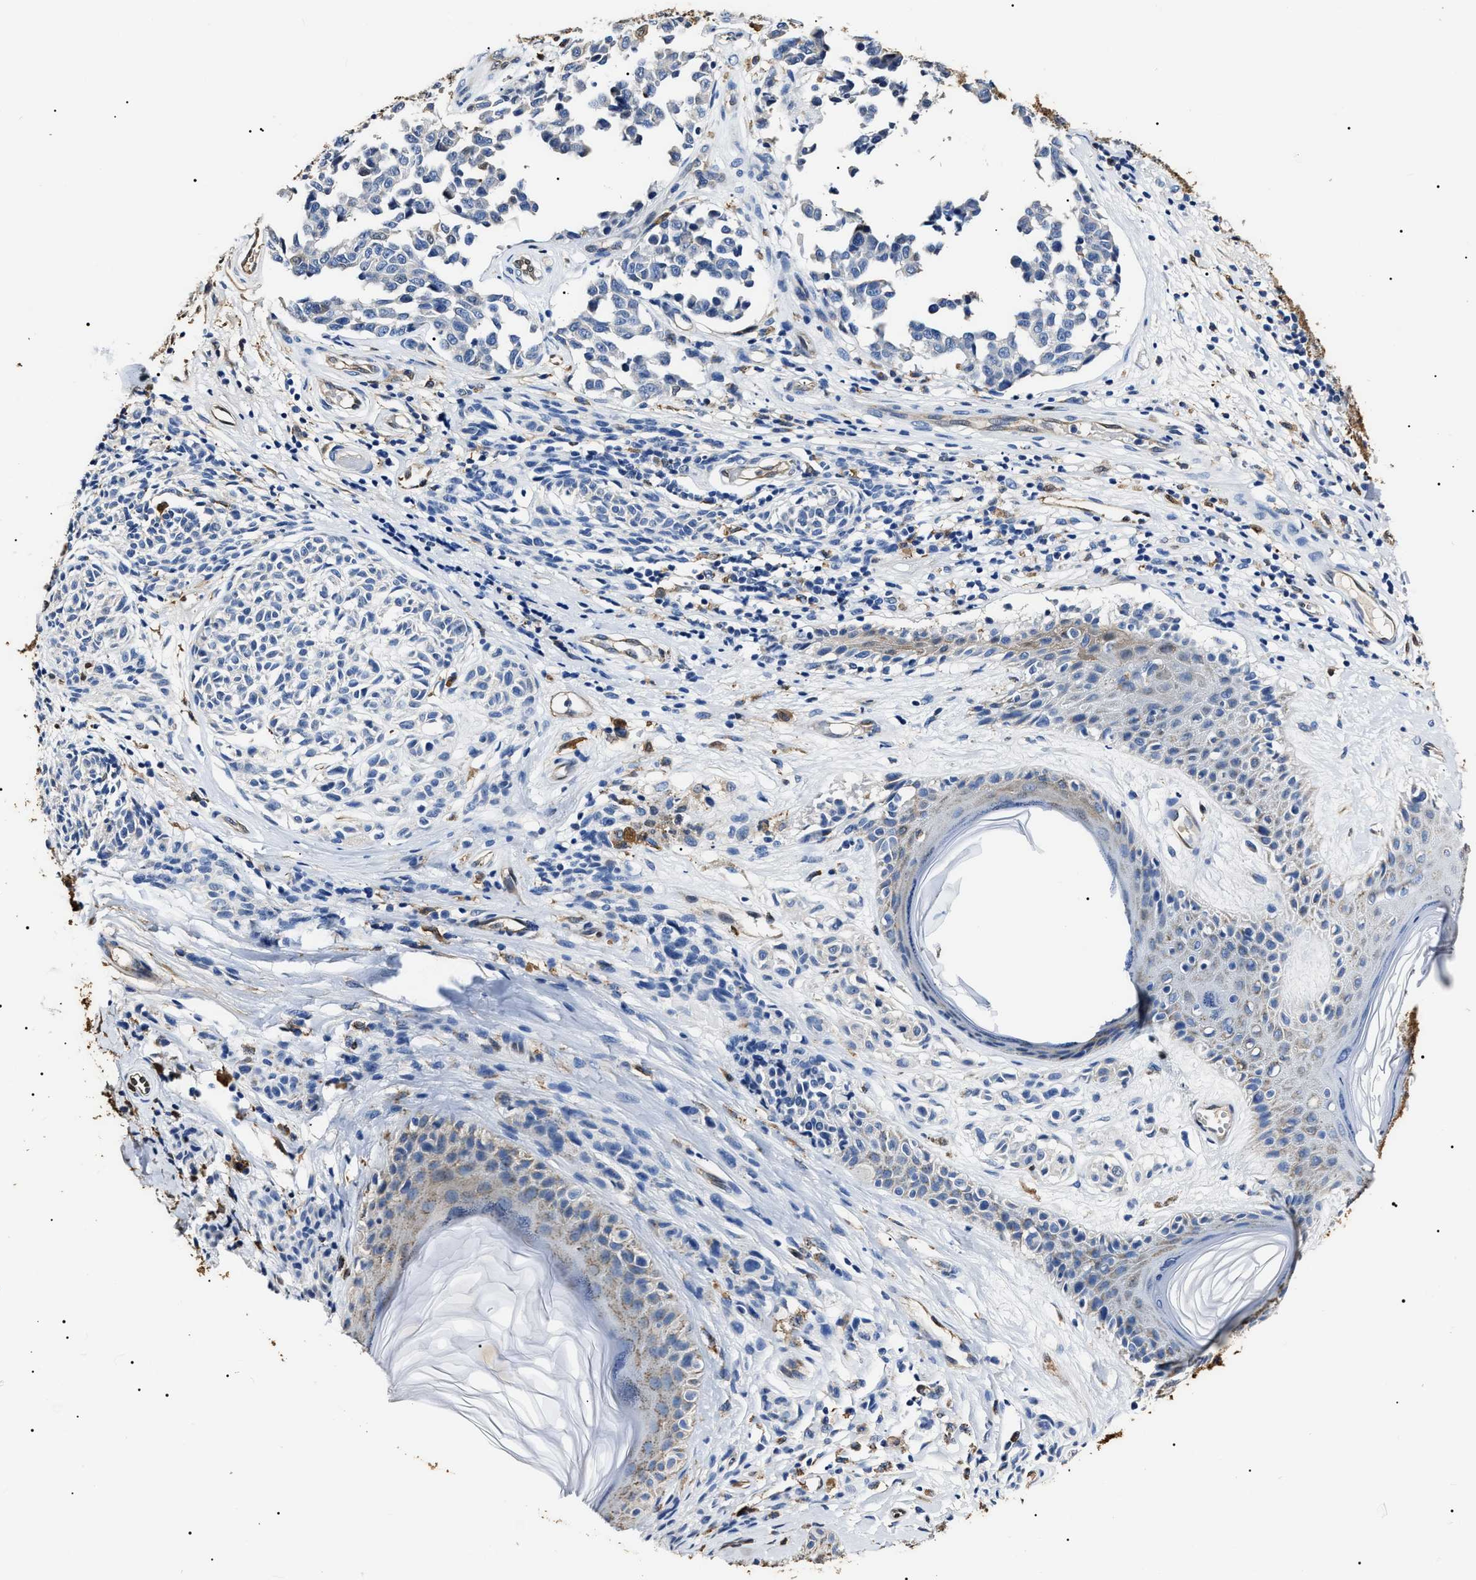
{"staining": {"intensity": "negative", "quantity": "none", "location": "none"}, "tissue": "melanoma", "cell_type": "Tumor cells", "image_type": "cancer", "snomed": [{"axis": "morphology", "description": "Malignant melanoma, NOS"}, {"axis": "topography", "description": "Skin"}], "caption": "High power microscopy image of an immunohistochemistry (IHC) micrograph of melanoma, revealing no significant positivity in tumor cells. The staining was performed using DAB (3,3'-diaminobenzidine) to visualize the protein expression in brown, while the nuclei were stained in blue with hematoxylin (Magnification: 20x).", "gene": "ALDH1A1", "patient": {"sex": "female", "age": 64}}